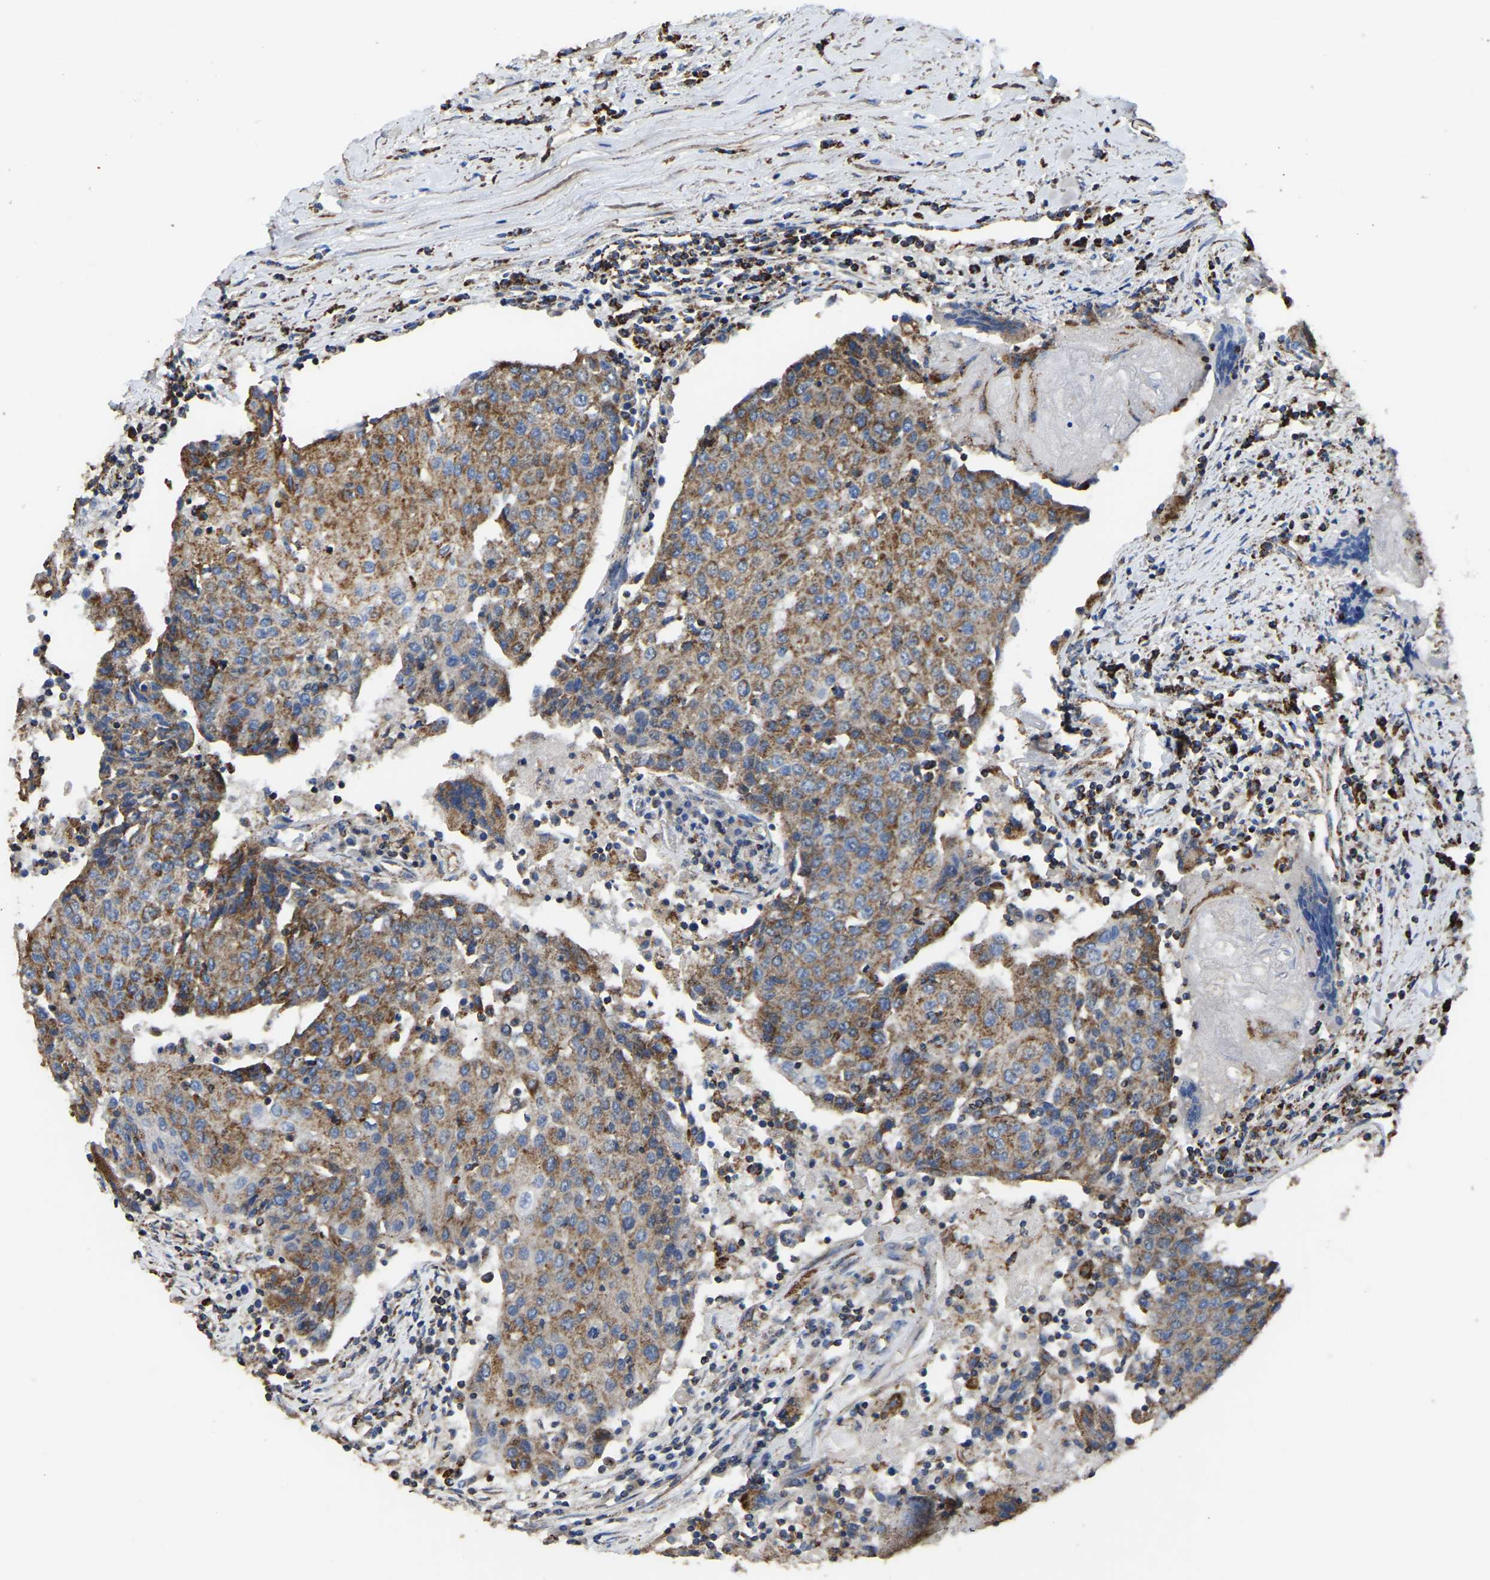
{"staining": {"intensity": "moderate", "quantity": ">75%", "location": "cytoplasmic/membranous"}, "tissue": "urothelial cancer", "cell_type": "Tumor cells", "image_type": "cancer", "snomed": [{"axis": "morphology", "description": "Urothelial carcinoma, High grade"}, {"axis": "topography", "description": "Urinary bladder"}], "caption": "Urothelial cancer was stained to show a protein in brown. There is medium levels of moderate cytoplasmic/membranous positivity in approximately >75% of tumor cells.", "gene": "ETFA", "patient": {"sex": "female", "age": 85}}